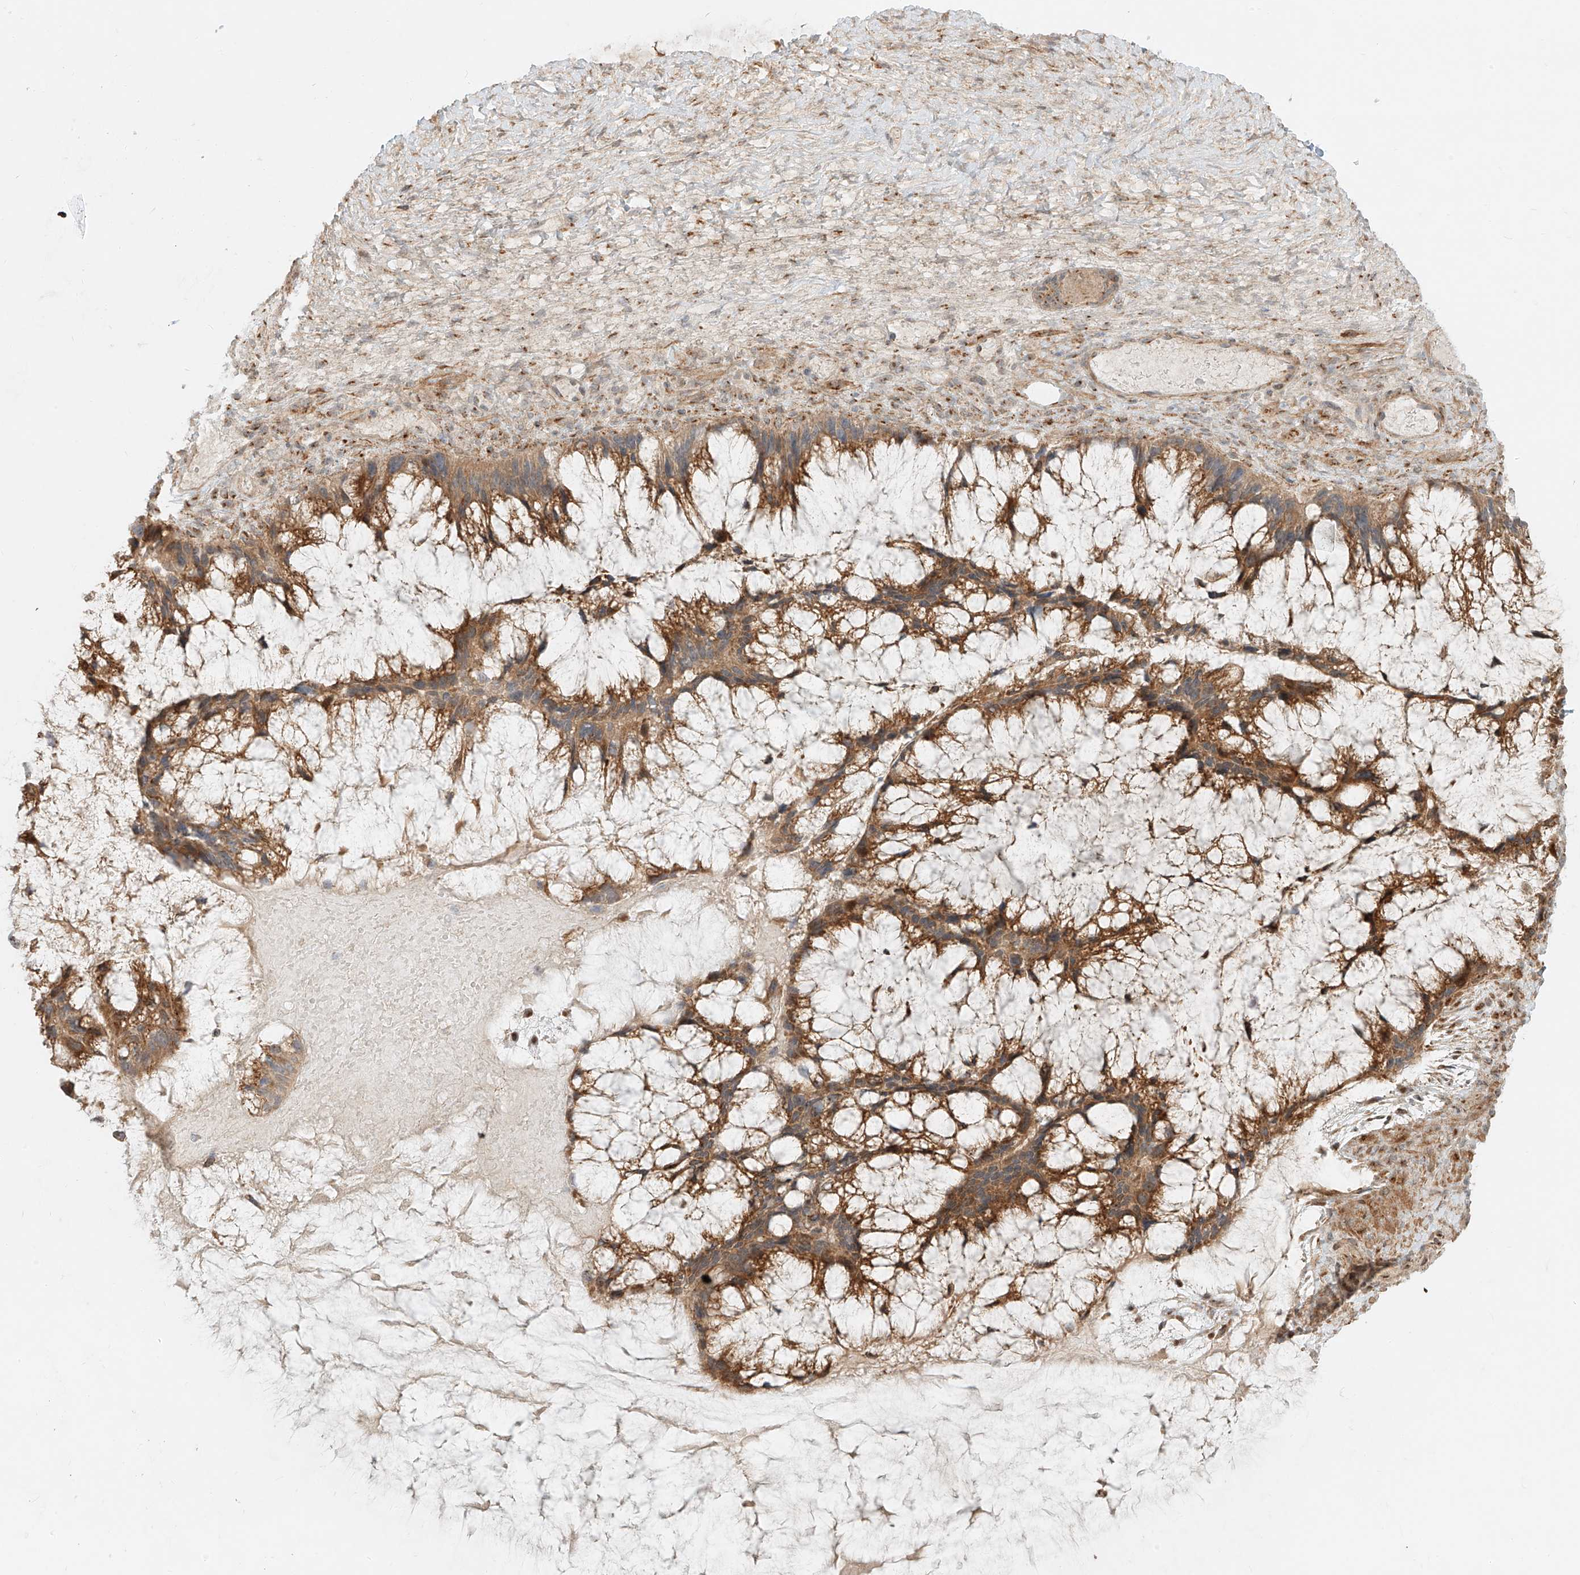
{"staining": {"intensity": "moderate", "quantity": ">75%", "location": "cytoplasmic/membranous"}, "tissue": "ovarian cancer", "cell_type": "Tumor cells", "image_type": "cancer", "snomed": [{"axis": "morphology", "description": "Cystadenocarcinoma, mucinous, NOS"}, {"axis": "topography", "description": "Ovary"}], "caption": "An immunohistochemistry micrograph of neoplastic tissue is shown. Protein staining in brown highlights moderate cytoplasmic/membranous positivity in ovarian mucinous cystadenocarcinoma within tumor cells.", "gene": "ZNF287", "patient": {"sex": "female", "age": 37}}